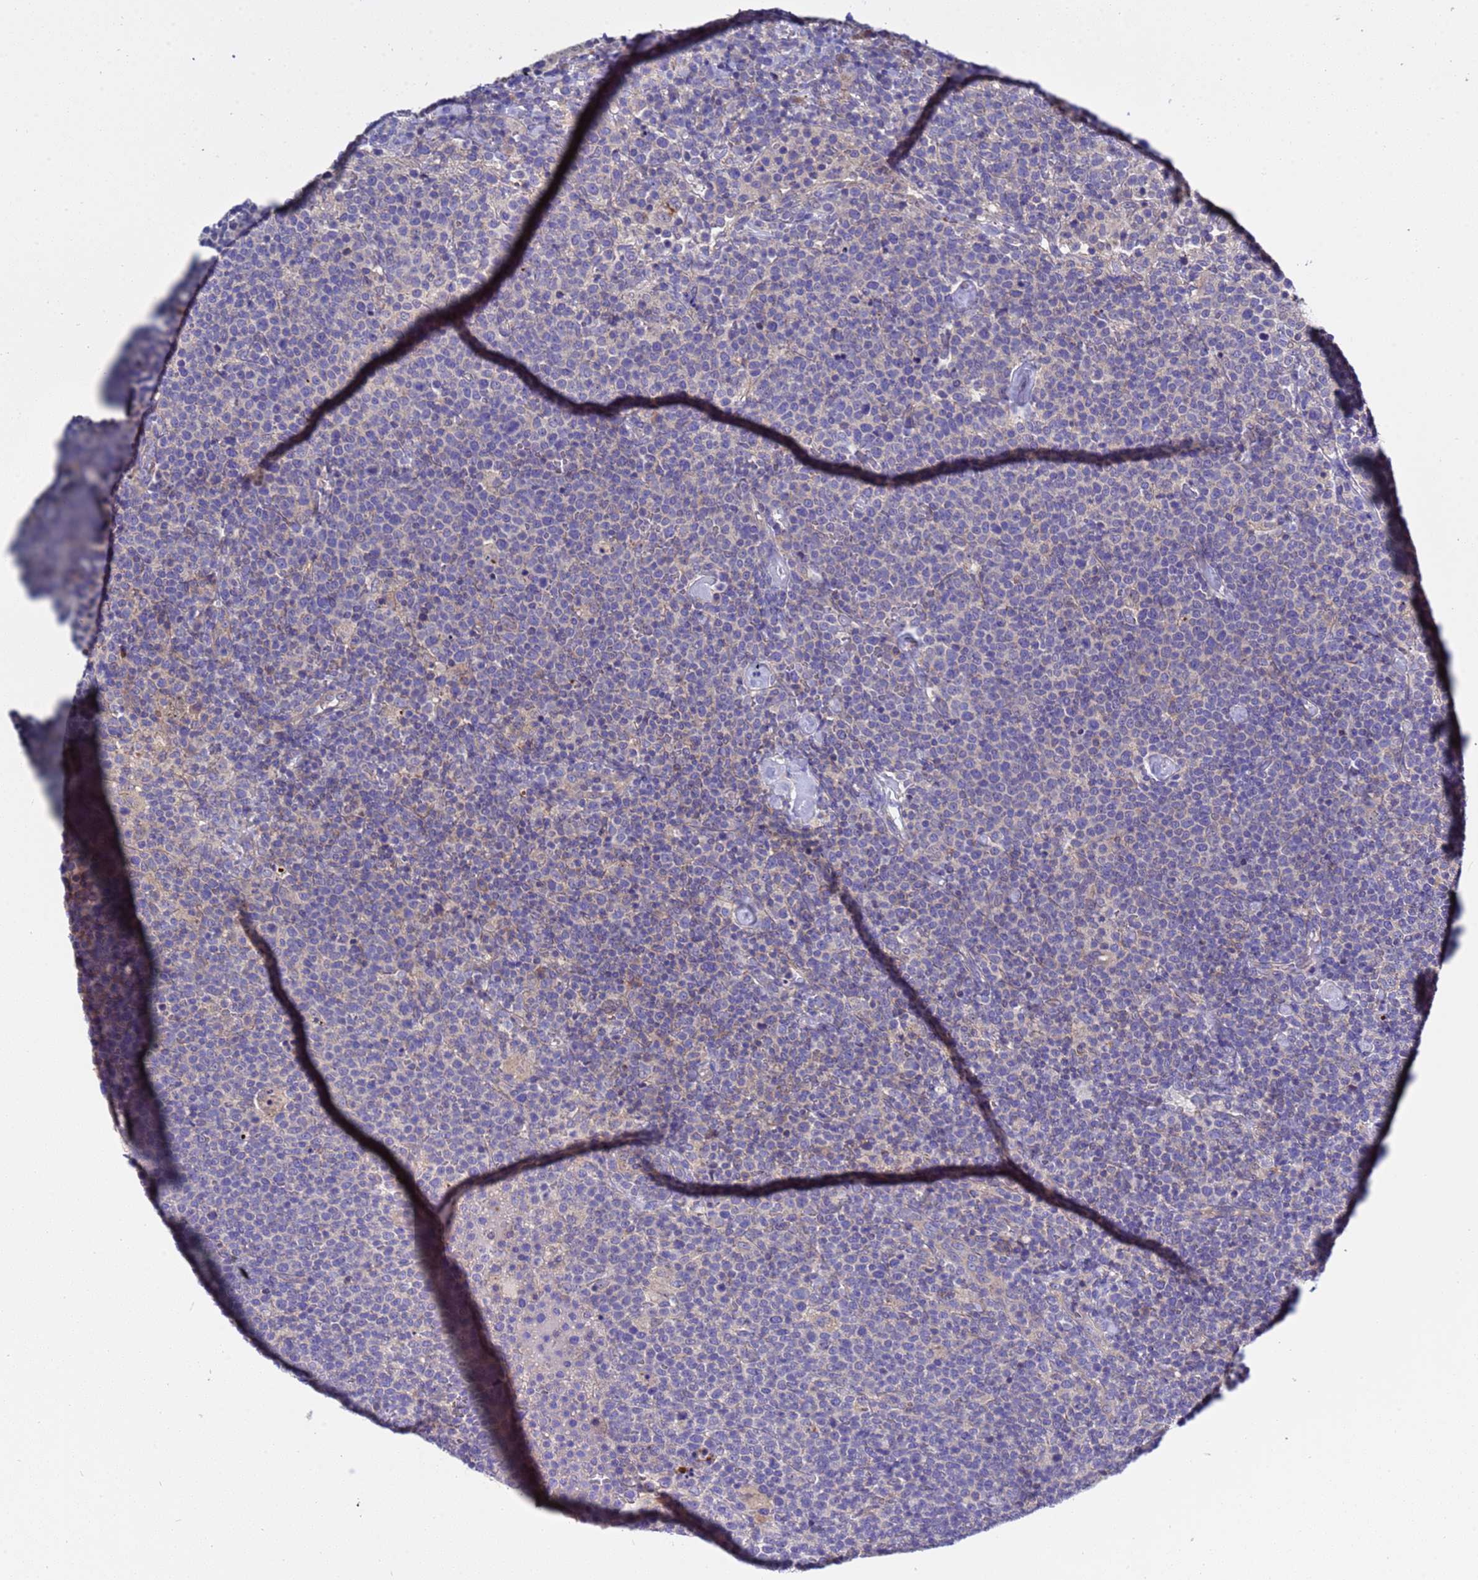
{"staining": {"intensity": "negative", "quantity": "none", "location": "none"}, "tissue": "lymphoma", "cell_type": "Tumor cells", "image_type": "cancer", "snomed": [{"axis": "morphology", "description": "Malignant lymphoma, non-Hodgkin's type, High grade"}, {"axis": "topography", "description": "Lymph node"}], "caption": "The immunohistochemistry (IHC) photomicrograph has no significant expression in tumor cells of malignant lymphoma, non-Hodgkin's type (high-grade) tissue. The staining was performed using DAB (3,3'-diaminobenzidine) to visualize the protein expression in brown, while the nuclei were stained in blue with hematoxylin (Magnification: 20x).", "gene": "RC3H2", "patient": {"sex": "male", "age": 61}}